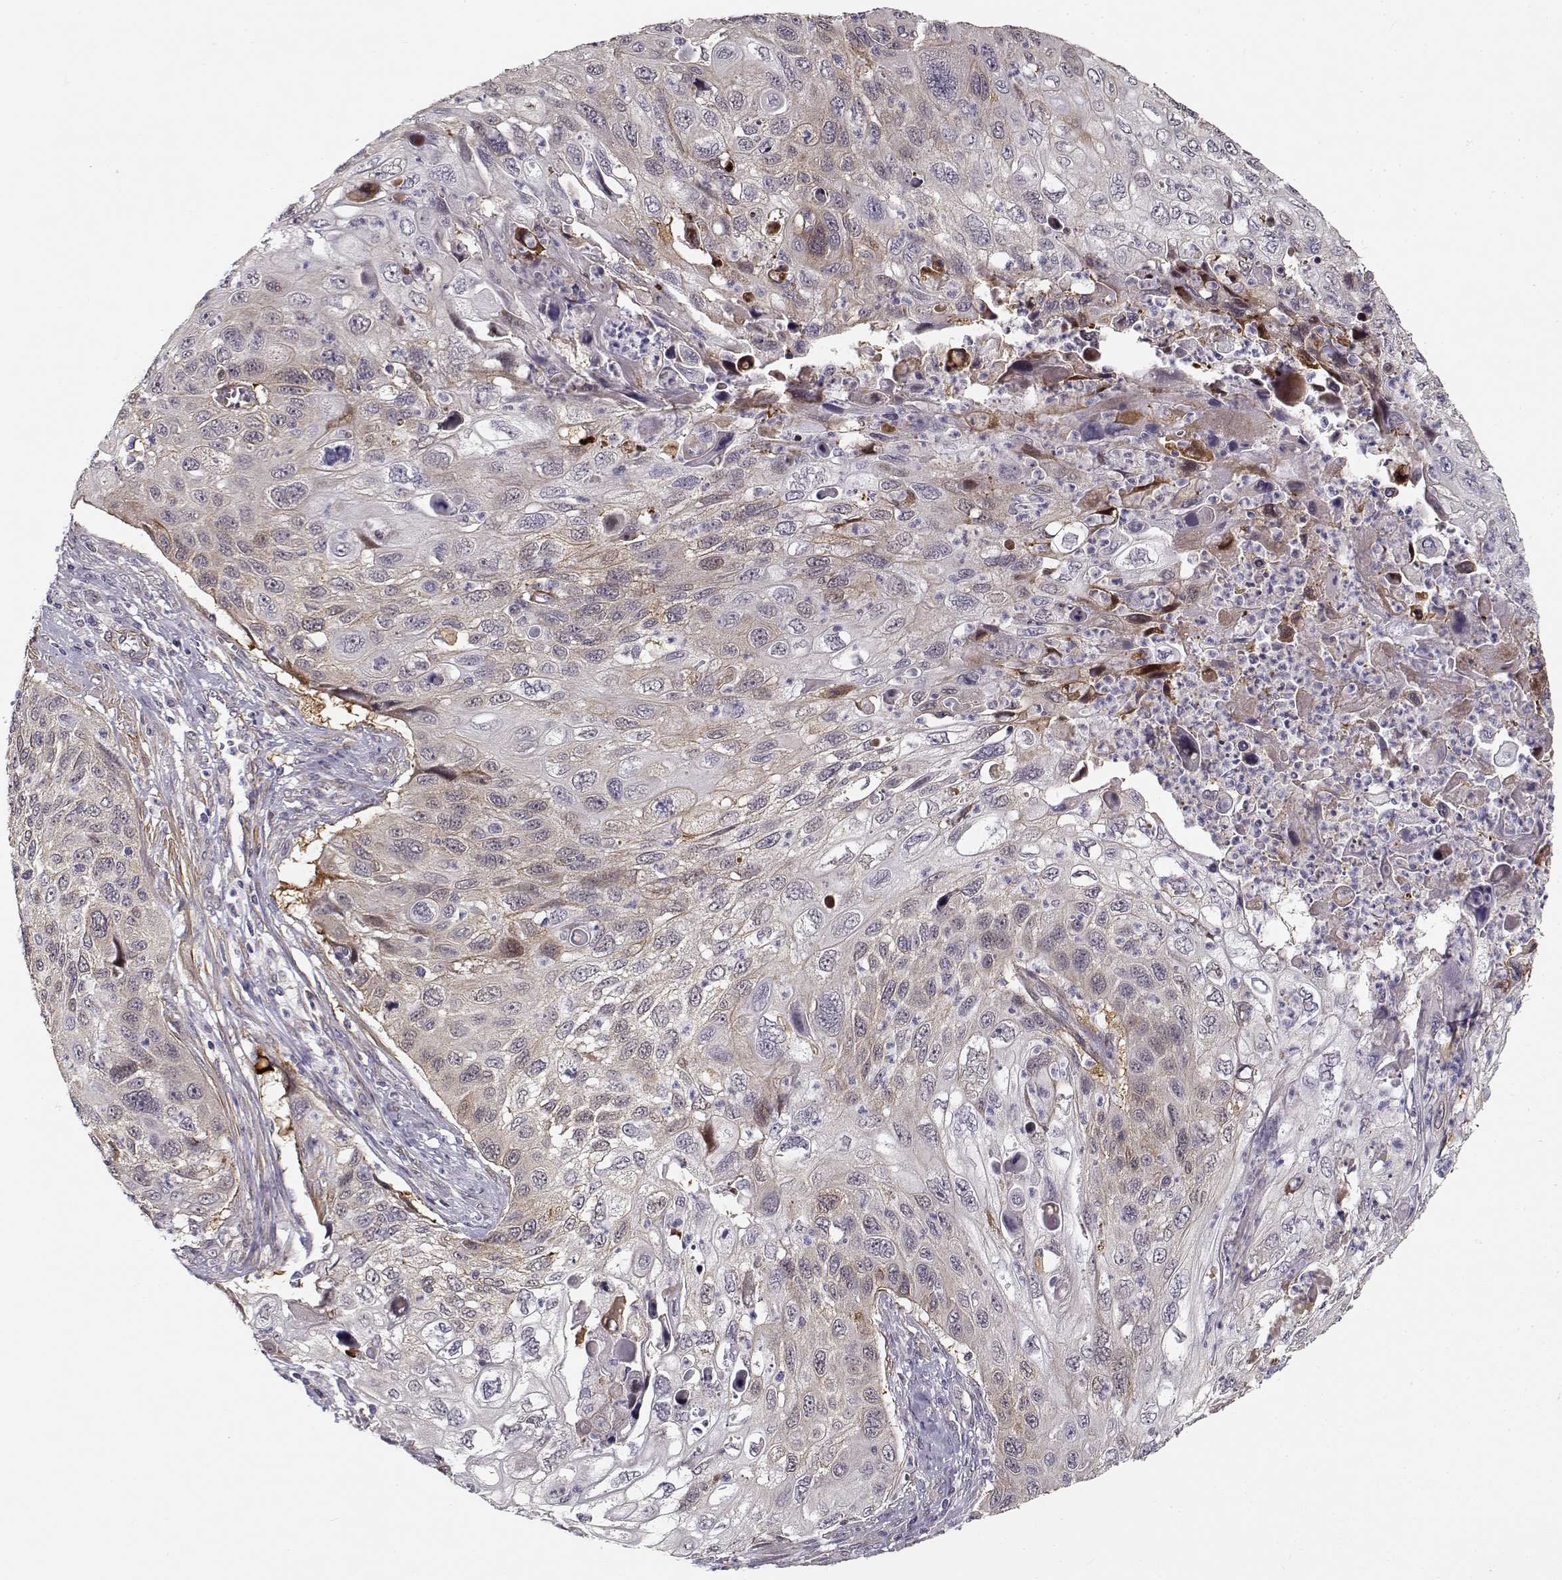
{"staining": {"intensity": "weak", "quantity": "<25%", "location": "cytoplasmic/membranous"}, "tissue": "cervical cancer", "cell_type": "Tumor cells", "image_type": "cancer", "snomed": [{"axis": "morphology", "description": "Squamous cell carcinoma, NOS"}, {"axis": "topography", "description": "Cervix"}], "caption": "This is an IHC photomicrograph of squamous cell carcinoma (cervical). There is no staining in tumor cells.", "gene": "RGS9BP", "patient": {"sex": "female", "age": 70}}